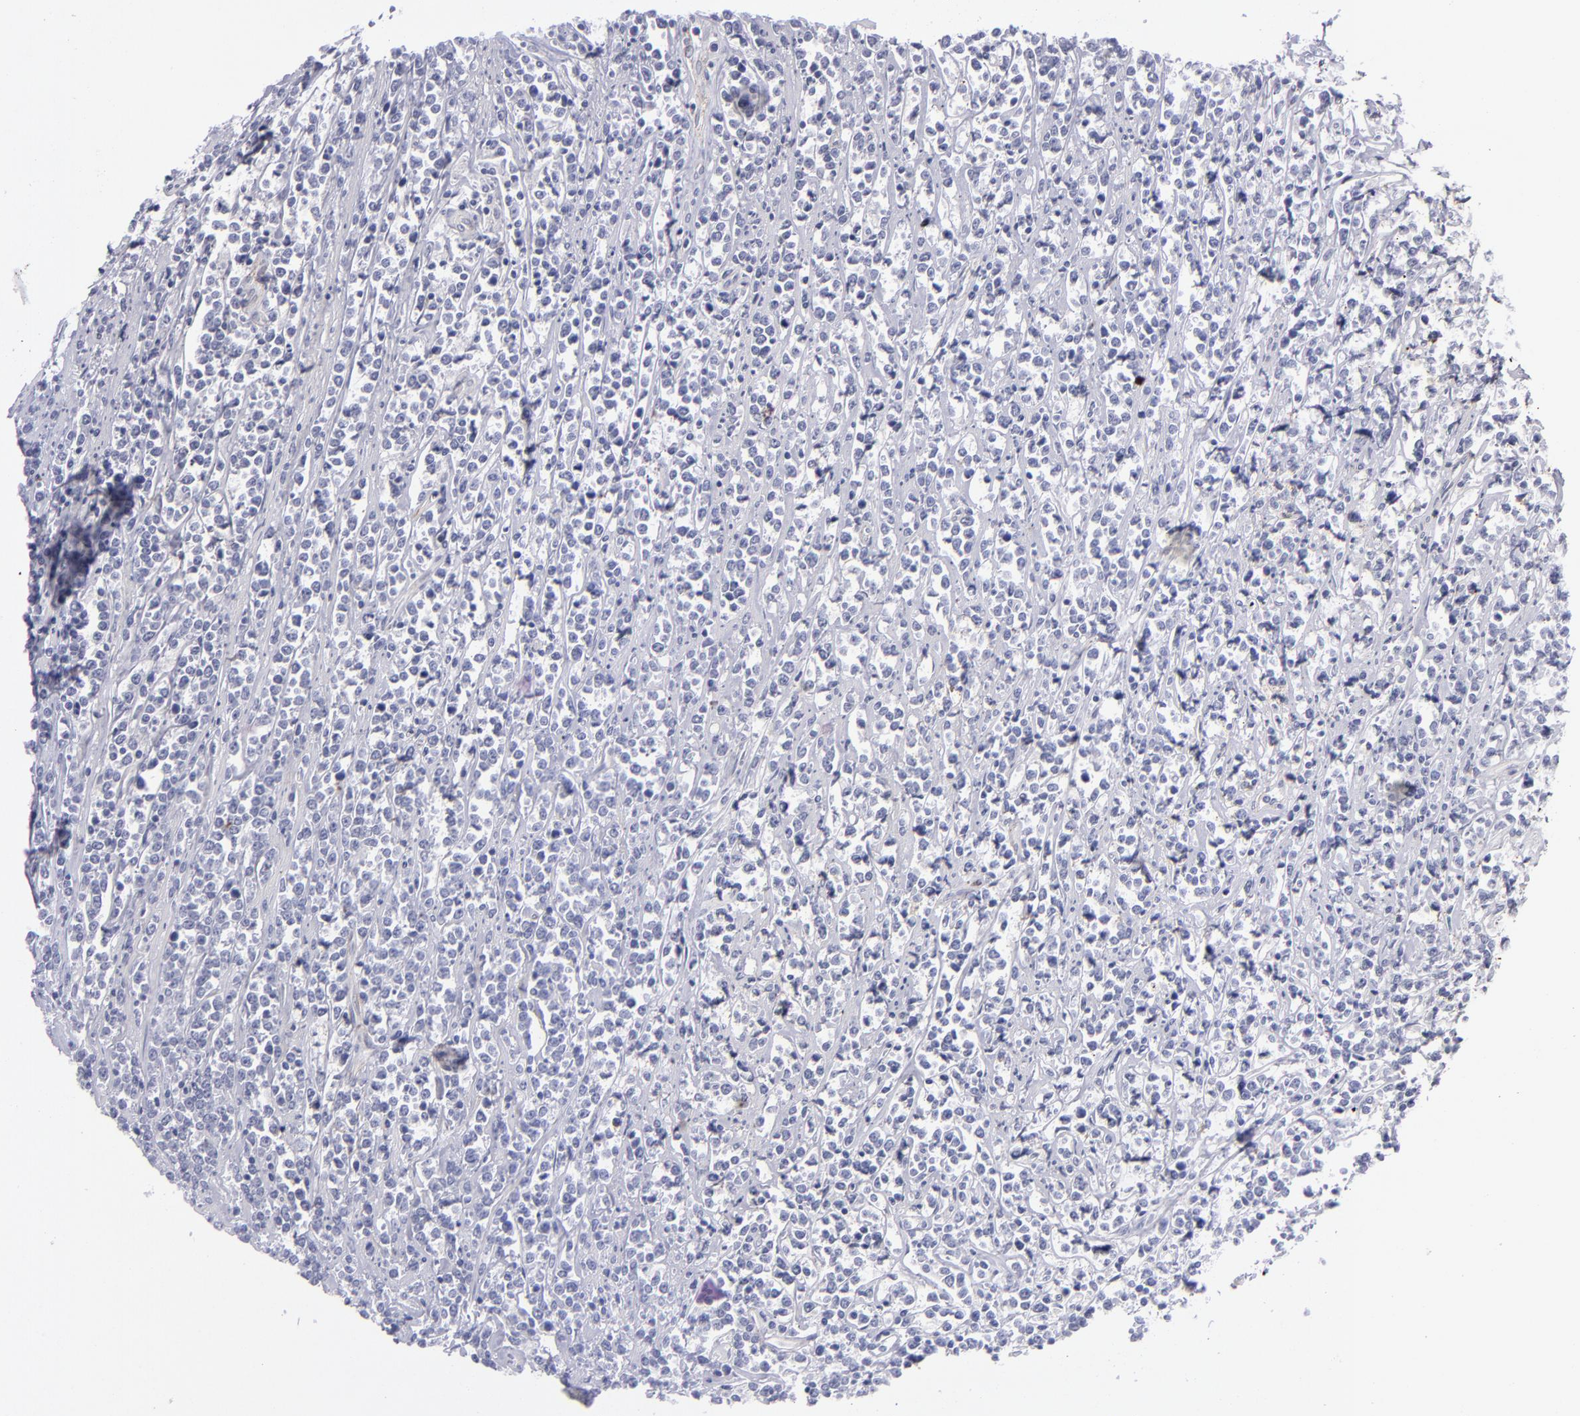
{"staining": {"intensity": "negative", "quantity": "none", "location": "none"}, "tissue": "lymphoma", "cell_type": "Tumor cells", "image_type": "cancer", "snomed": [{"axis": "morphology", "description": "Malignant lymphoma, non-Hodgkin's type, High grade"}, {"axis": "topography", "description": "Small intestine"}, {"axis": "topography", "description": "Colon"}], "caption": "Protein analysis of lymphoma reveals no significant expression in tumor cells.", "gene": "ITGB4", "patient": {"sex": "male", "age": 8}}